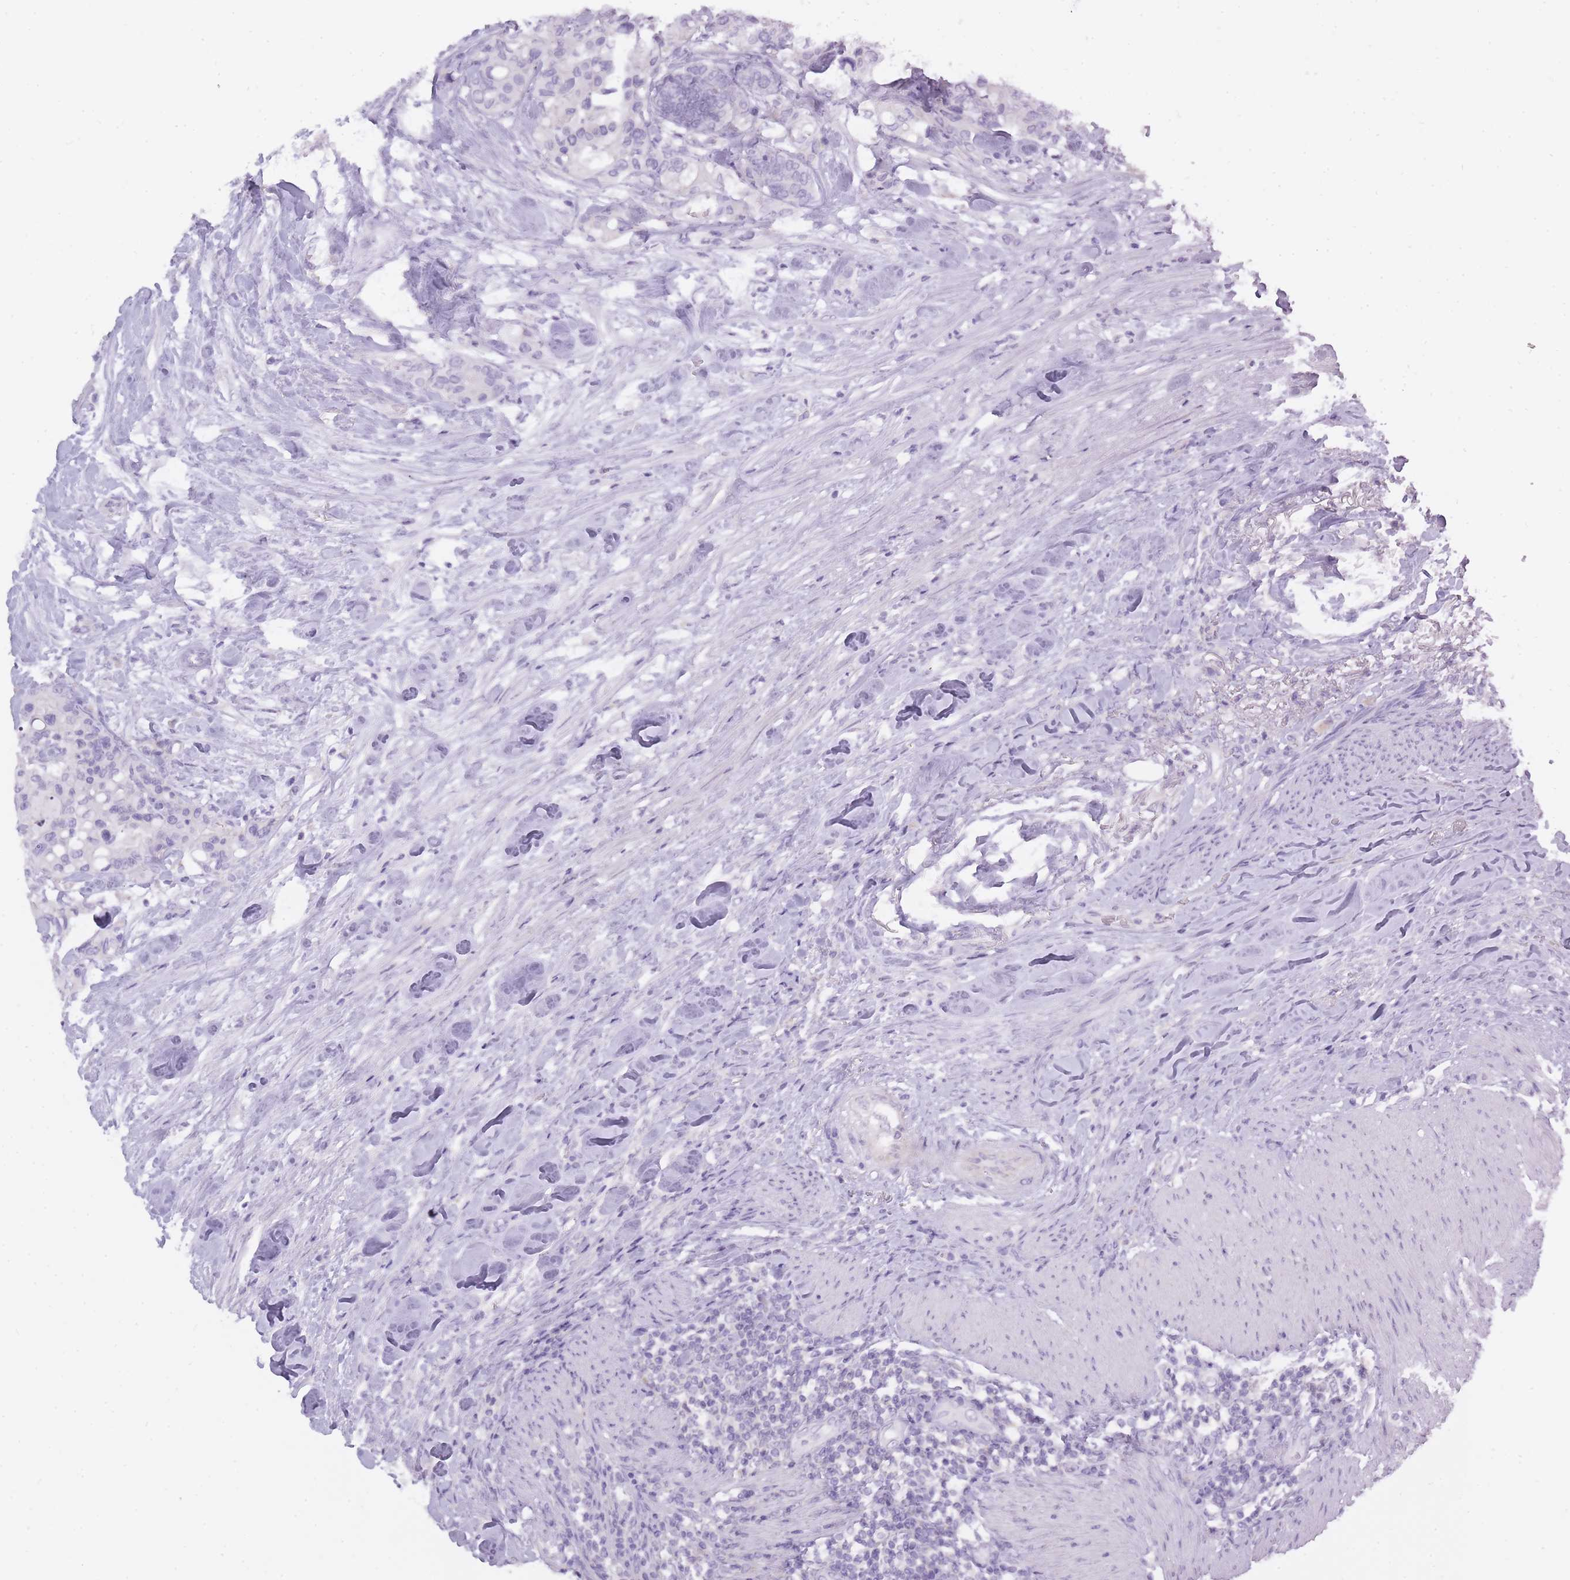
{"staining": {"intensity": "negative", "quantity": "none", "location": "none"}, "tissue": "colorectal cancer", "cell_type": "Tumor cells", "image_type": "cancer", "snomed": [{"axis": "morphology", "description": "Adenocarcinoma, NOS"}, {"axis": "topography", "description": "Colon"}], "caption": "Colorectal adenocarcinoma stained for a protein using immunohistochemistry (IHC) demonstrates no staining tumor cells.", "gene": "BDKRB2", "patient": {"sex": "male", "age": 82}}